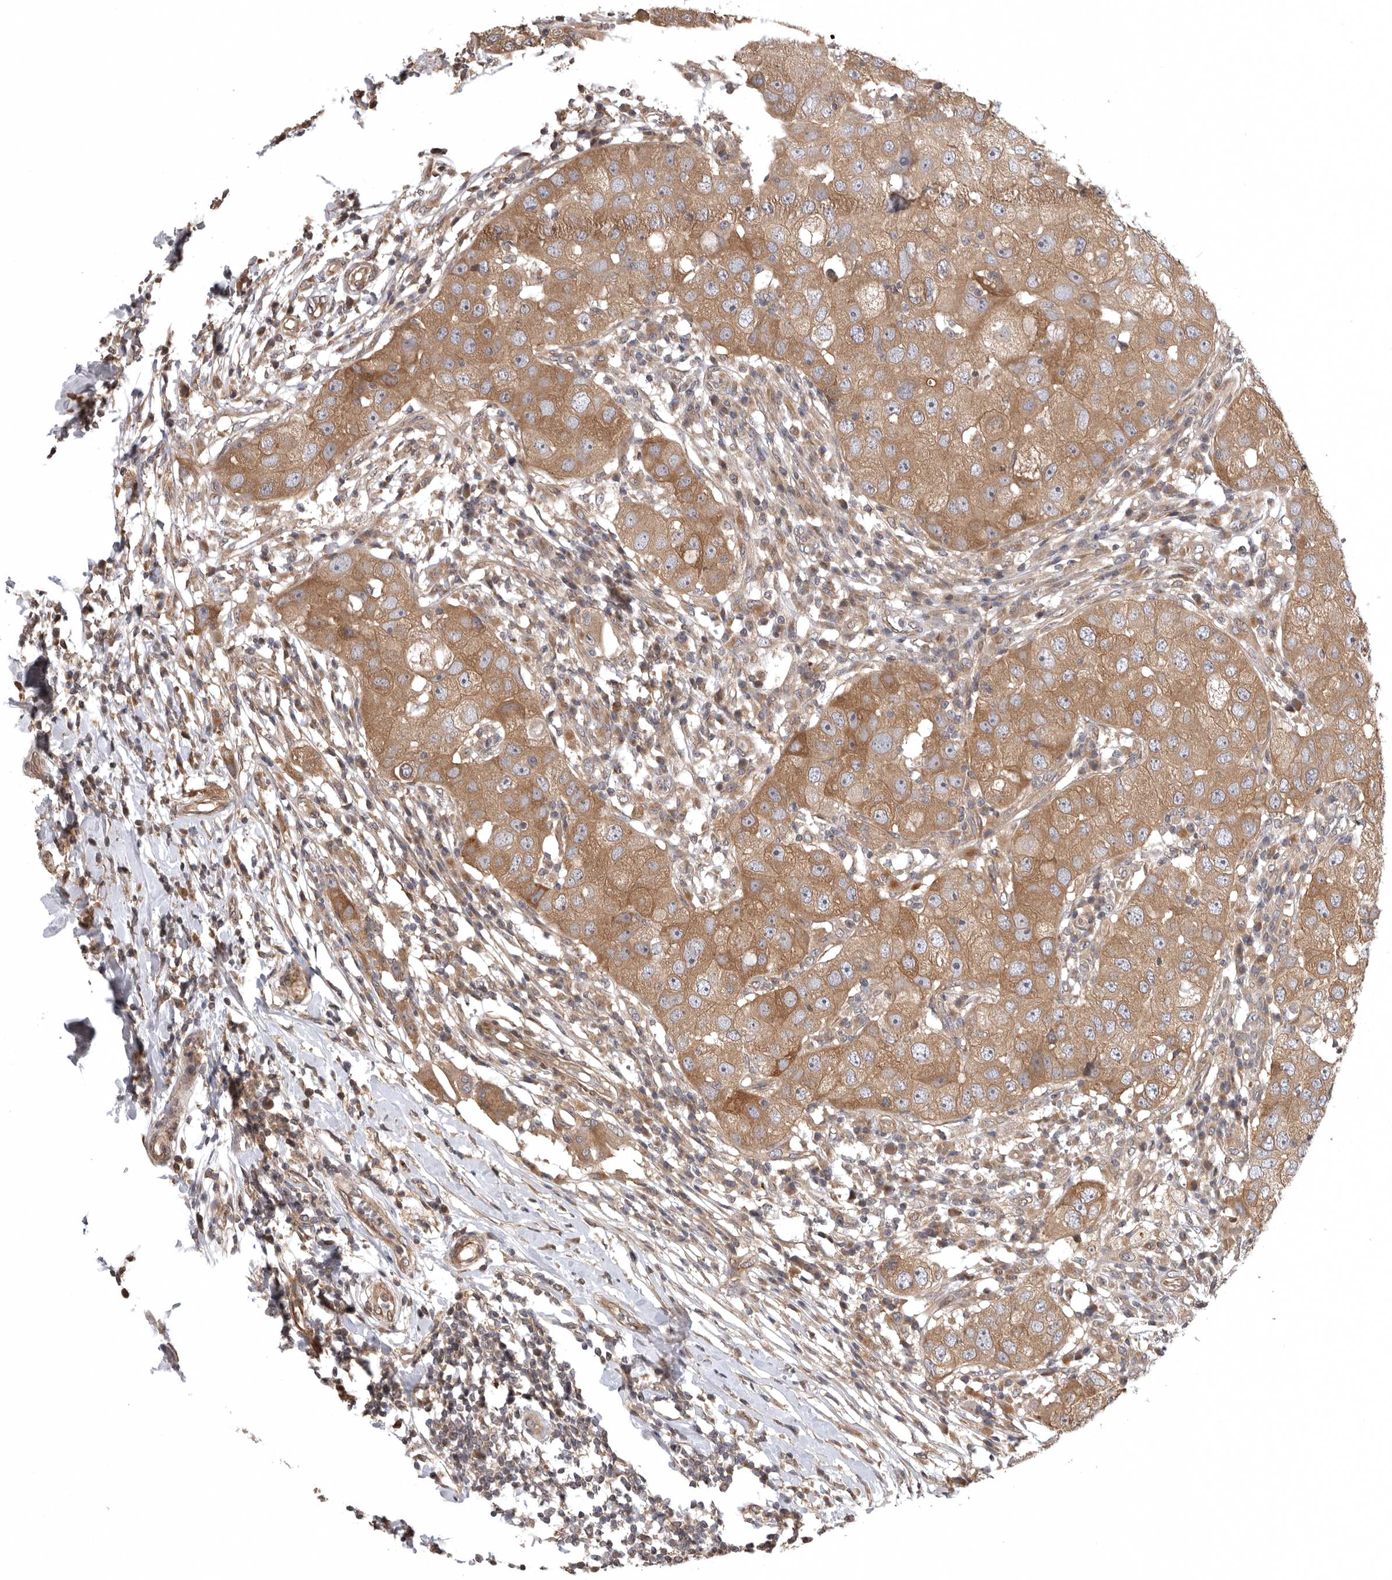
{"staining": {"intensity": "moderate", "quantity": ">75%", "location": "cytoplasmic/membranous"}, "tissue": "breast cancer", "cell_type": "Tumor cells", "image_type": "cancer", "snomed": [{"axis": "morphology", "description": "Duct carcinoma"}, {"axis": "topography", "description": "Breast"}], "caption": "Tumor cells exhibit moderate cytoplasmic/membranous positivity in approximately >75% of cells in breast cancer.", "gene": "CUEDC1", "patient": {"sex": "female", "age": 27}}